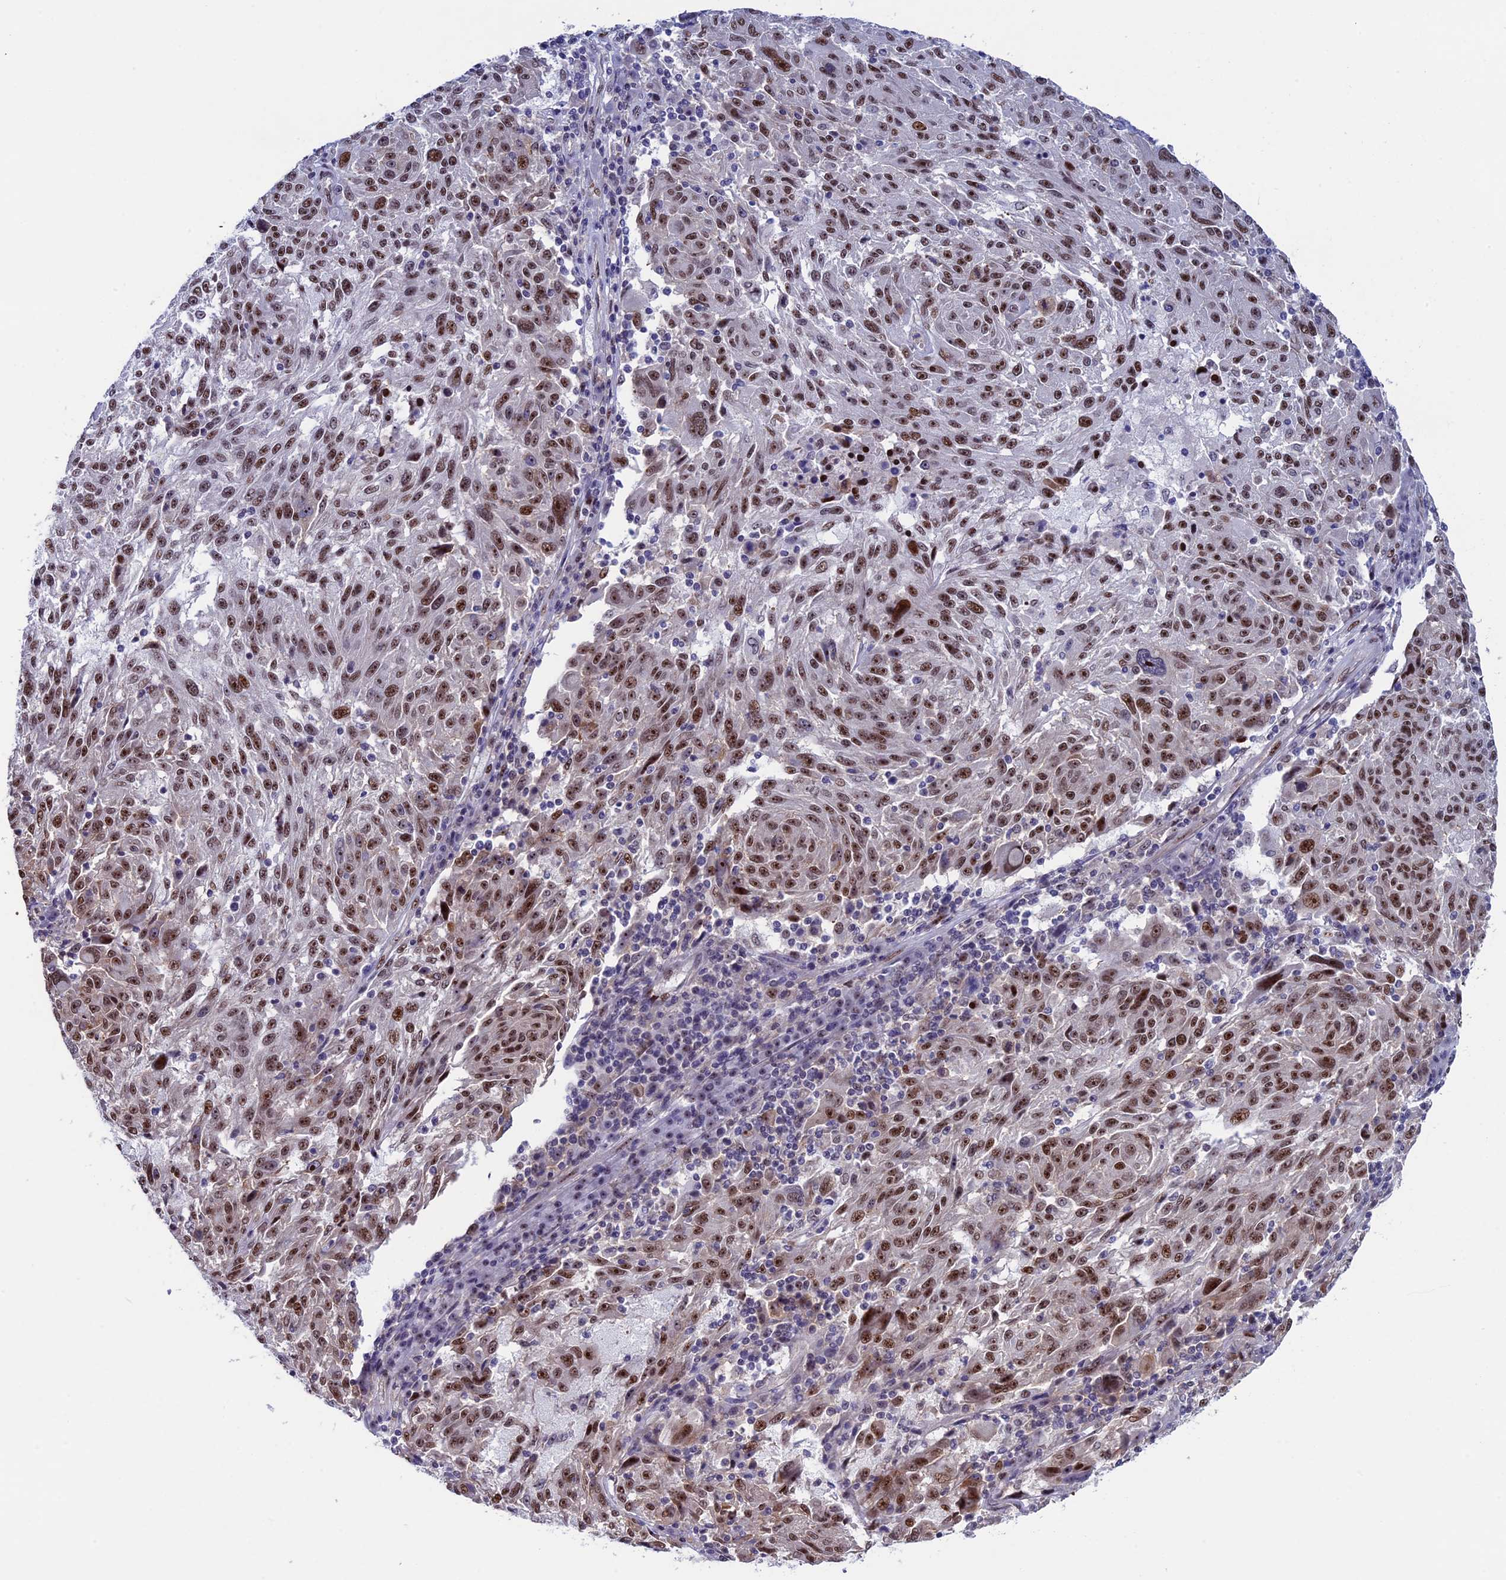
{"staining": {"intensity": "moderate", "quantity": ">75%", "location": "nuclear"}, "tissue": "melanoma", "cell_type": "Tumor cells", "image_type": "cancer", "snomed": [{"axis": "morphology", "description": "Malignant melanoma, NOS"}, {"axis": "topography", "description": "Skin"}], "caption": "Tumor cells show medium levels of moderate nuclear expression in about >75% of cells in human melanoma. (brown staining indicates protein expression, while blue staining denotes nuclei).", "gene": "CCDC86", "patient": {"sex": "male", "age": 53}}